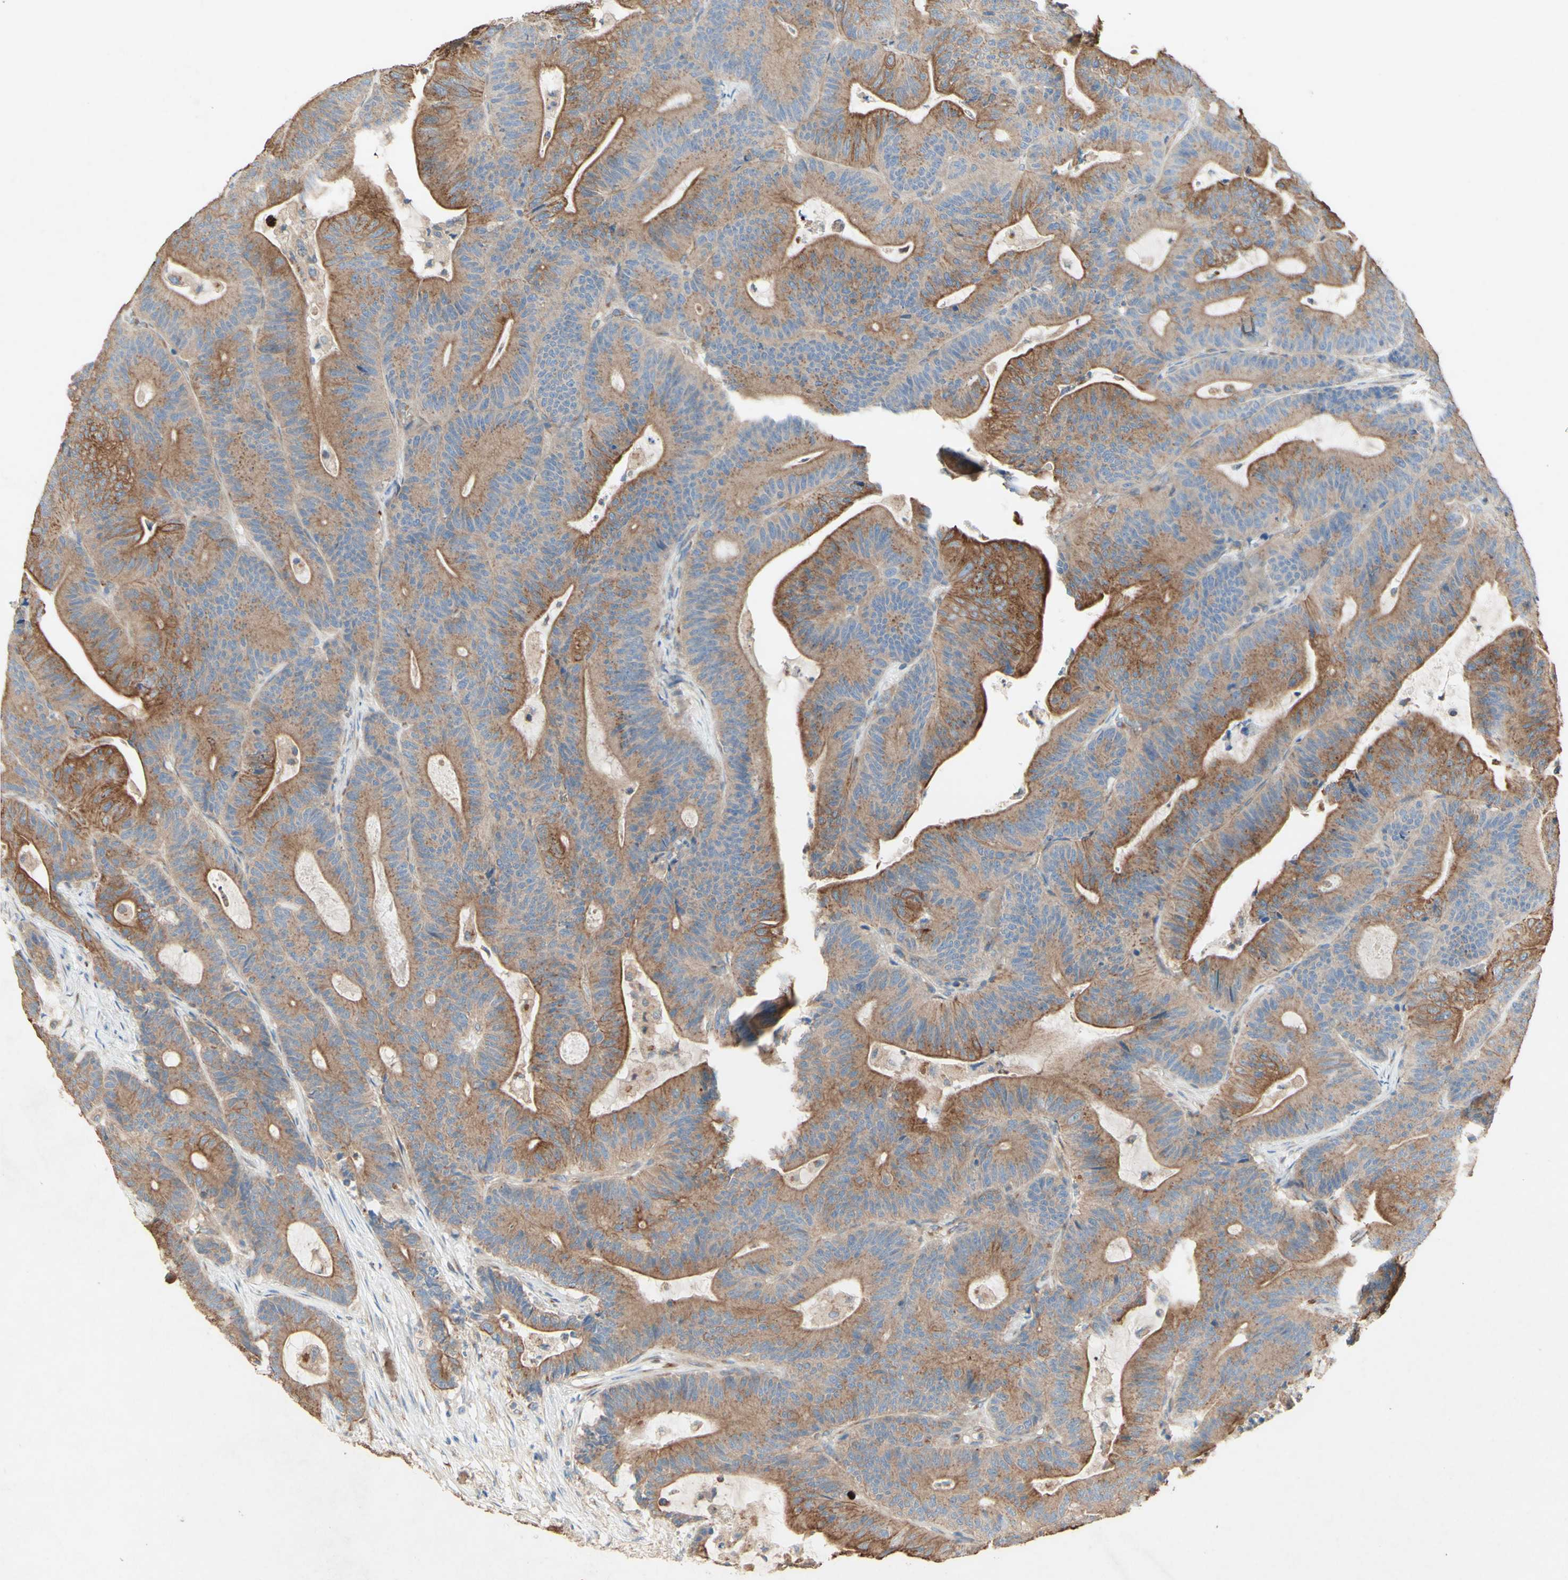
{"staining": {"intensity": "moderate", "quantity": ">75%", "location": "cytoplasmic/membranous"}, "tissue": "colorectal cancer", "cell_type": "Tumor cells", "image_type": "cancer", "snomed": [{"axis": "morphology", "description": "Adenocarcinoma, NOS"}, {"axis": "topography", "description": "Colon"}], "caption": "Protein positivity by IHC exhibits moderate cytoplasmic/membranous positivity in approximately >75% of tumor cells in adenocarcinoma (colorectal).", "gene": "MTM1", "patient": {"sex": "female", "age": 84}}